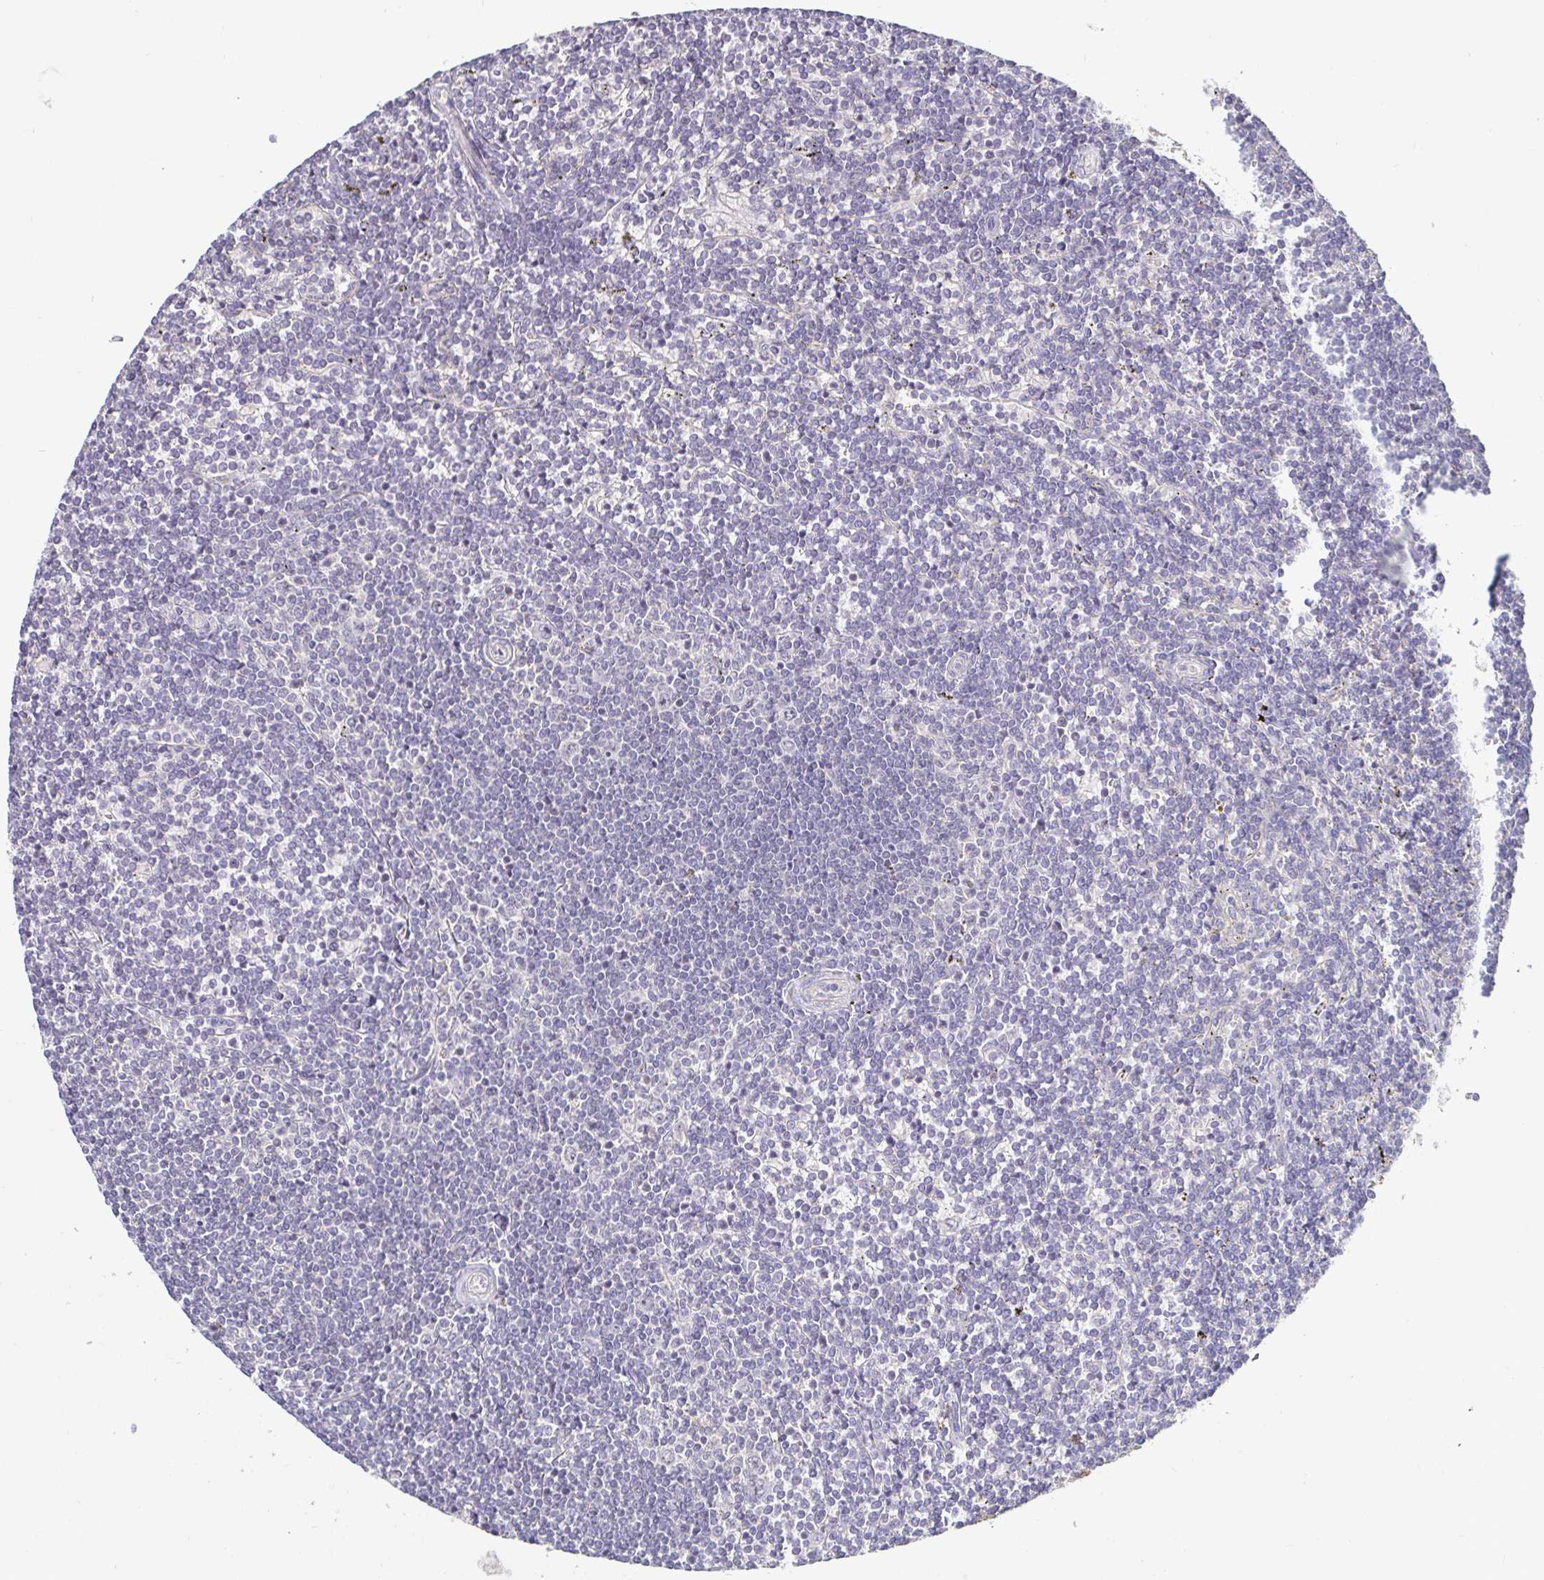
{"staining": {"intensity": "negative", "quantity": "none", "location": "none"}, "tissue": "lymphoma", "cell_type": "Tumor cells", "image_type": "cancer", "snomed": [{"axis": "morphology", "description": "Malignant lymphoma, non-Hodgkin's type, Low grade"}, {"axis": "topography", "description": "Spleen"}], "caption": "A photomicrograph of human low-grade malignant lymphoma, non-Hodgkin's type is negative for staining in tumor cells.", "gene": "ANLN", "patient": {"sex": "male", "age": 78}}